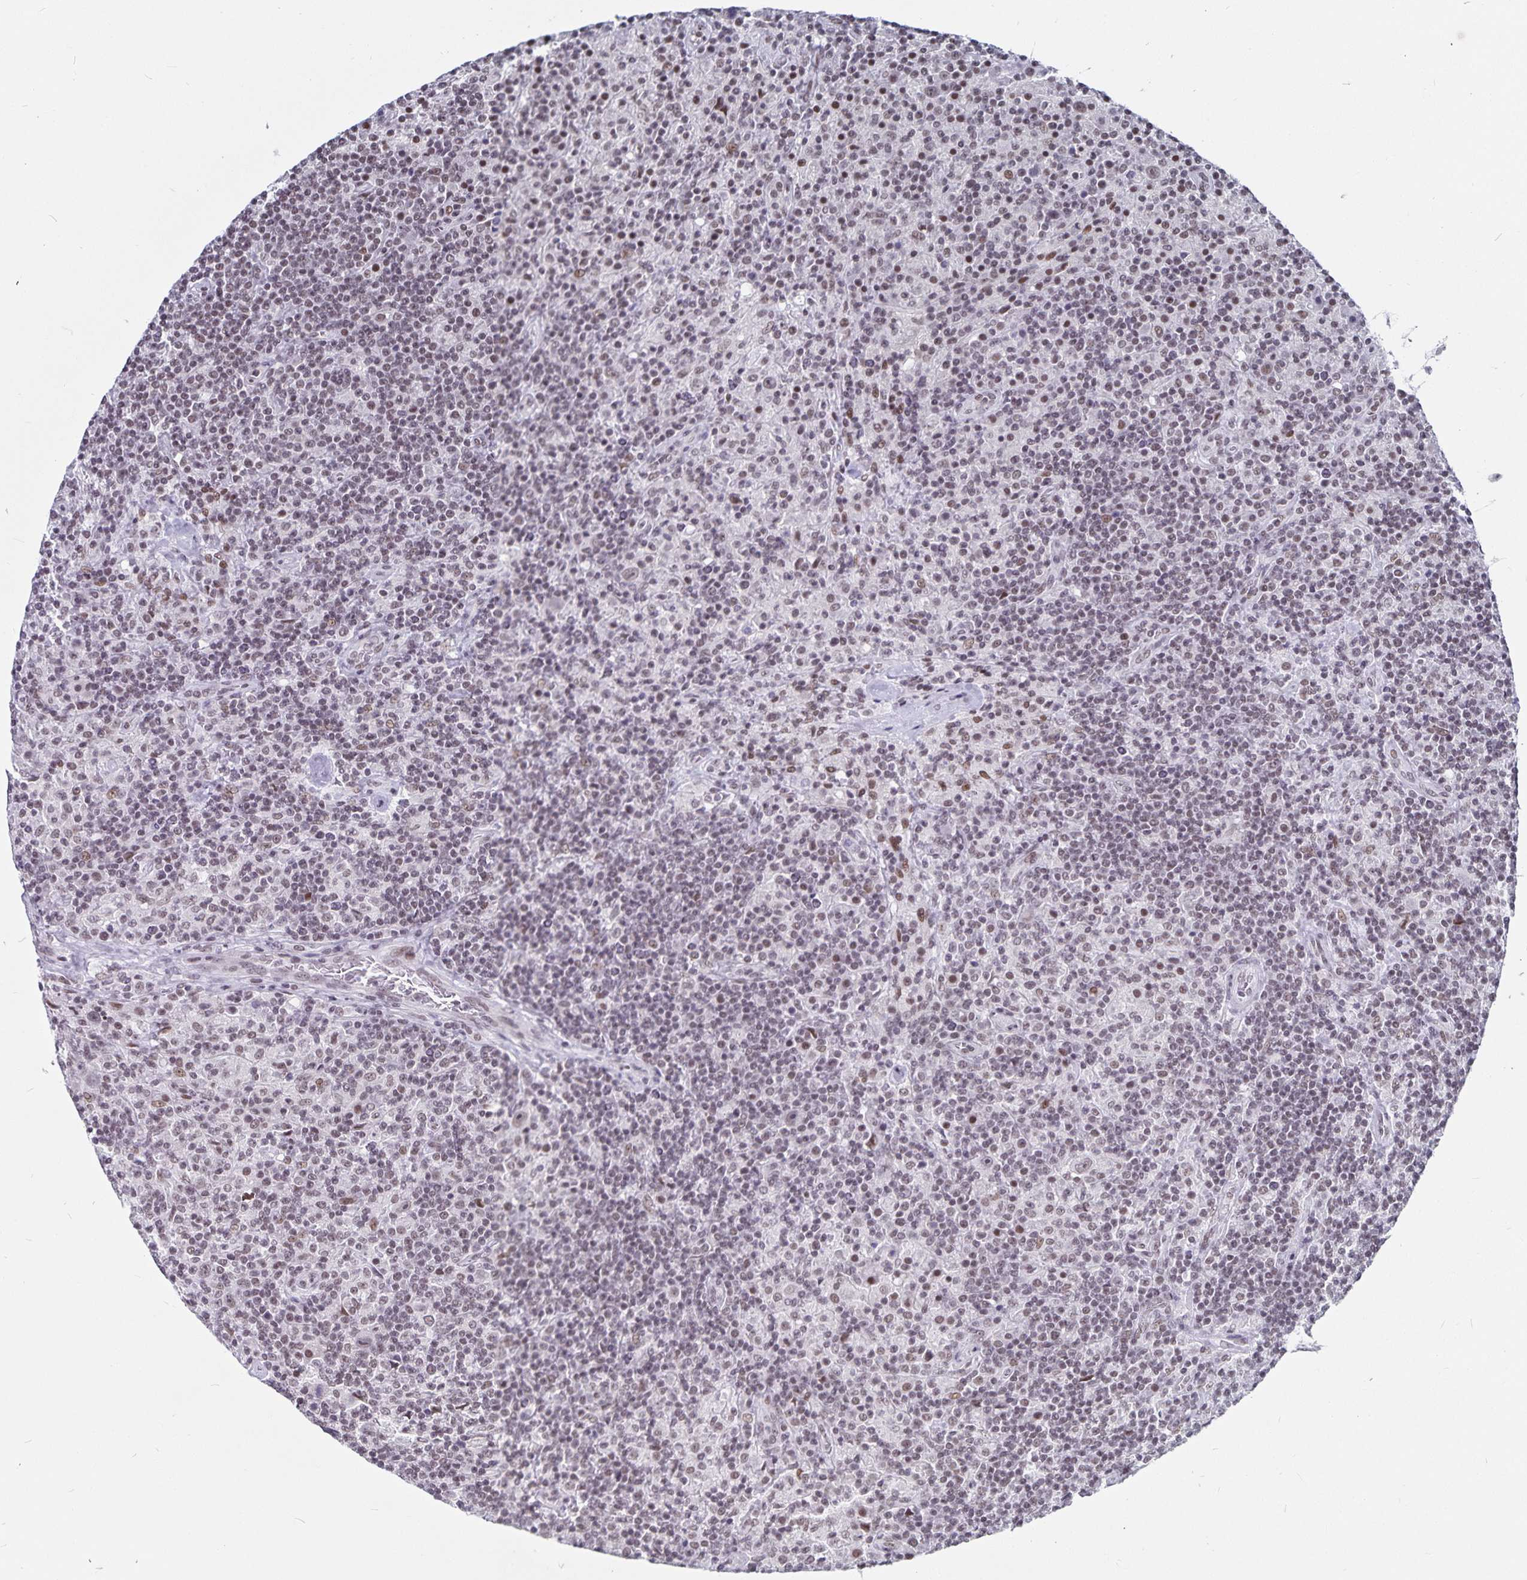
{"staining": {"intensity": "weak", "quantity": "25%-75%", "location": "nuclear"}, "tissue": "lymphoma", "cell_type": "Tumor cells", "image_type": "cancer", "snomed": [{"axis": "morphology", "description": "Hodgkin's disease, NOS"}, {"axis": "topography", "description": "Lymph node"}], "caption": "Human Hodgkin's disease stained with a protein marker exhibits weak staining in tumor cells.", "gene": "PBX2", "patient": {"sex": "male", "age": 70}}